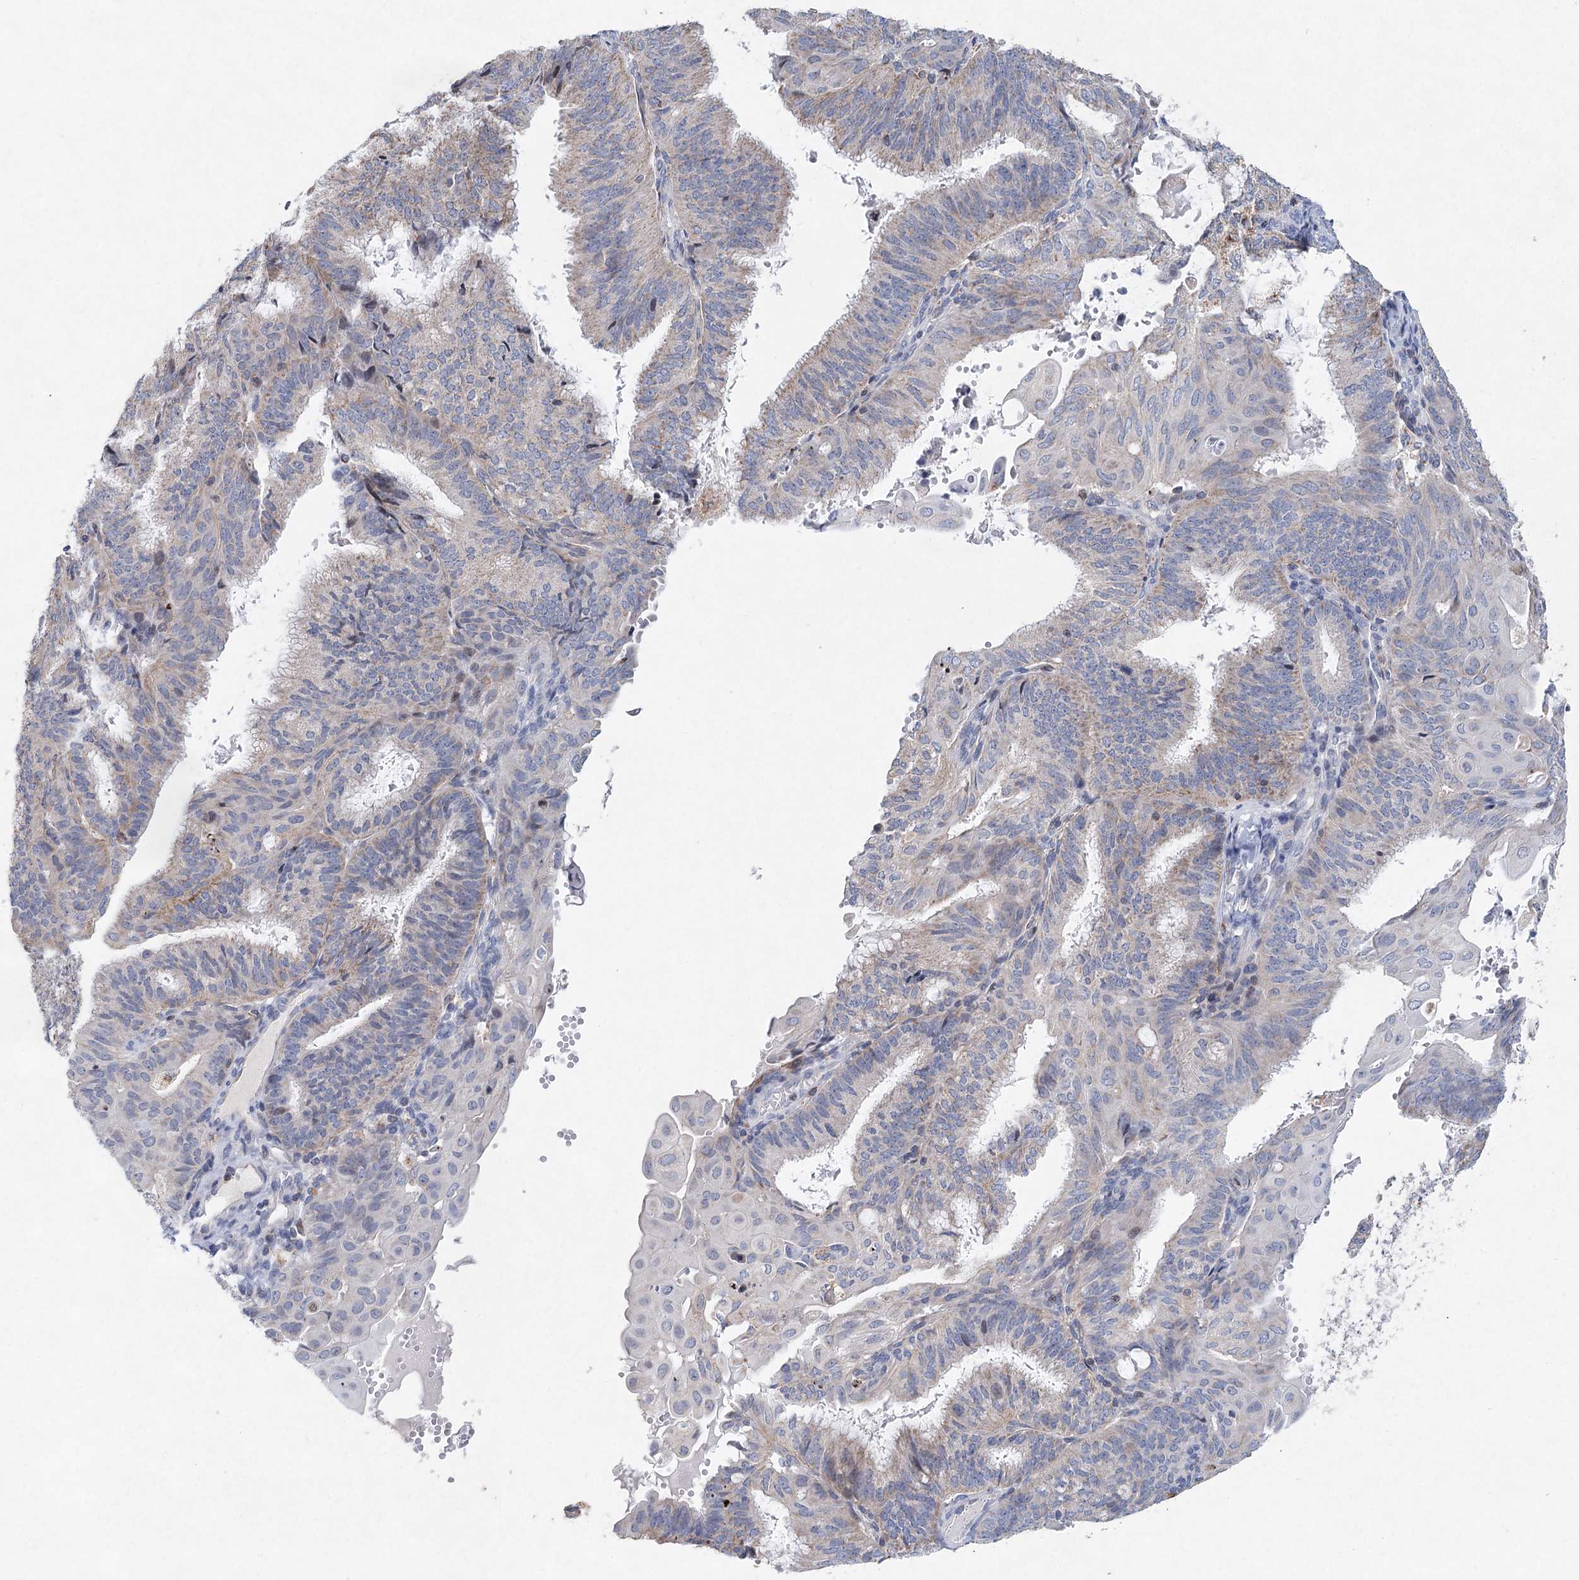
{"staining": {"intensity": "moderate", "quantity": "<25%", "location": "cytoplasmic/membranous"}, "tissue": "endometrial cancer", "cell_type": "Tumor cells", "image_type": "cancer", "snomed": [{"axis": "morphology", "description": "Adenocarcinoma, NOS"}, {"axis": "topography", "description": "Endometrium"}], "caption": "Brown immunohistochemical staining in human adenocarcinoma (endometrial) exhibits moderate cytoplasmic/membranous staining in approximately <25% of tumor cells.", "gene": "XPO6", "patient": {"sex": "female", "age": 49}}